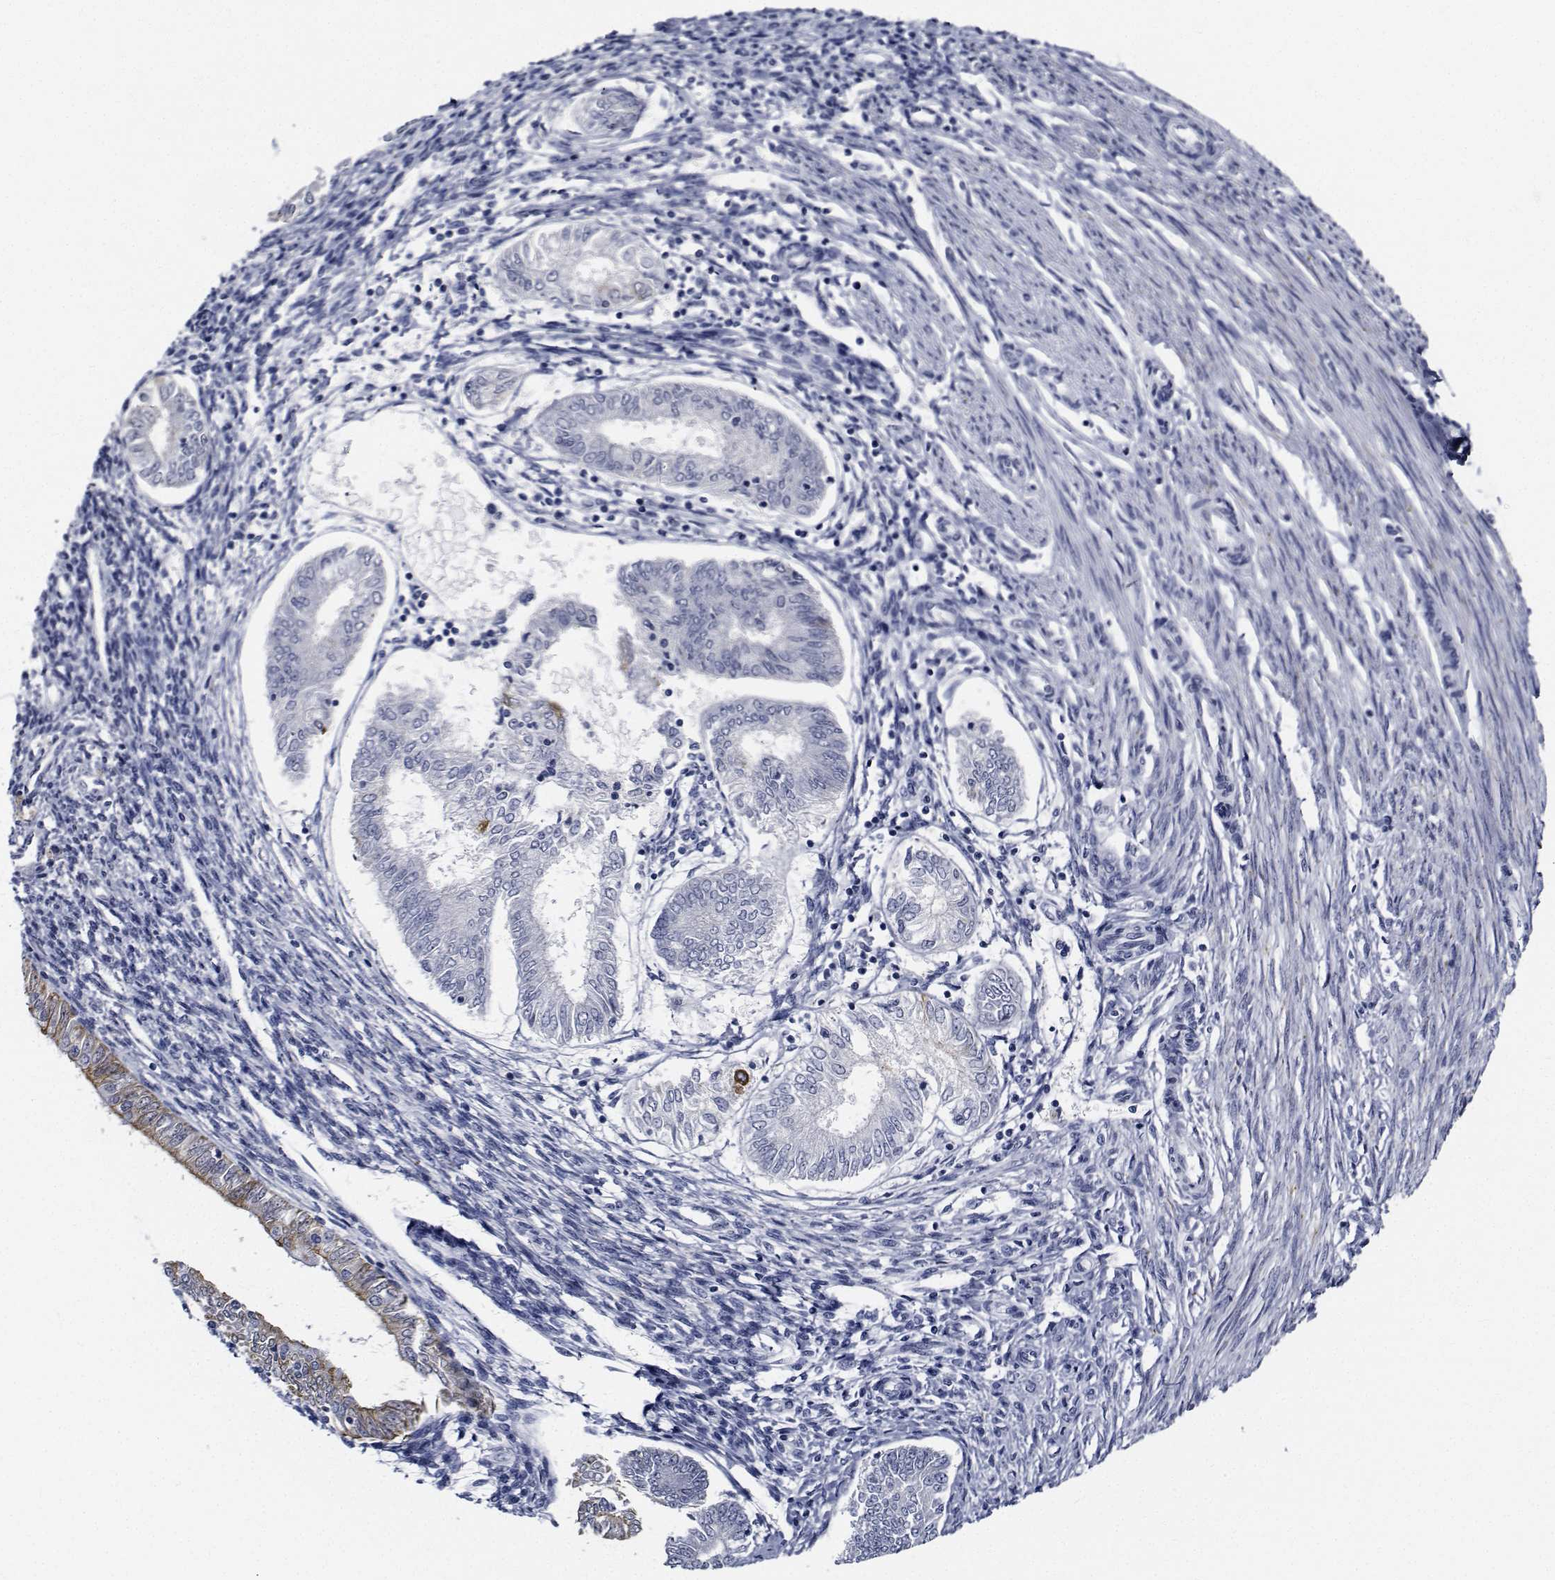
{"staining": {"intensity": "moderate", "quantity": "<25%", "location": "cytoplasmic/membranous"}, "tissue": "endometrial cancer", "cell_type": "Tumor cells", "image_type": "cancer", "snomed": [{"axis": "morphology", "description": "Adenocarcinoma, NOS"}, {"axis": "topography", "description": "Endometrium"}], "caption": "Immunohistochemistry staining of adenocarcinoma (endometrial), which displays low levels of moderate cytoplasmic/membranous staining in approximately <25% of tumor cells indicating moderate cytoplasmic/membranous protein expression. The staining was performed using DAB (3,3'-diaminobenzidine) (brown) for protein detection and nuclei were counterstained in hematoxylin (blue).", "gene": "NVL", "patient": {"sex": "female", "age": 68}}